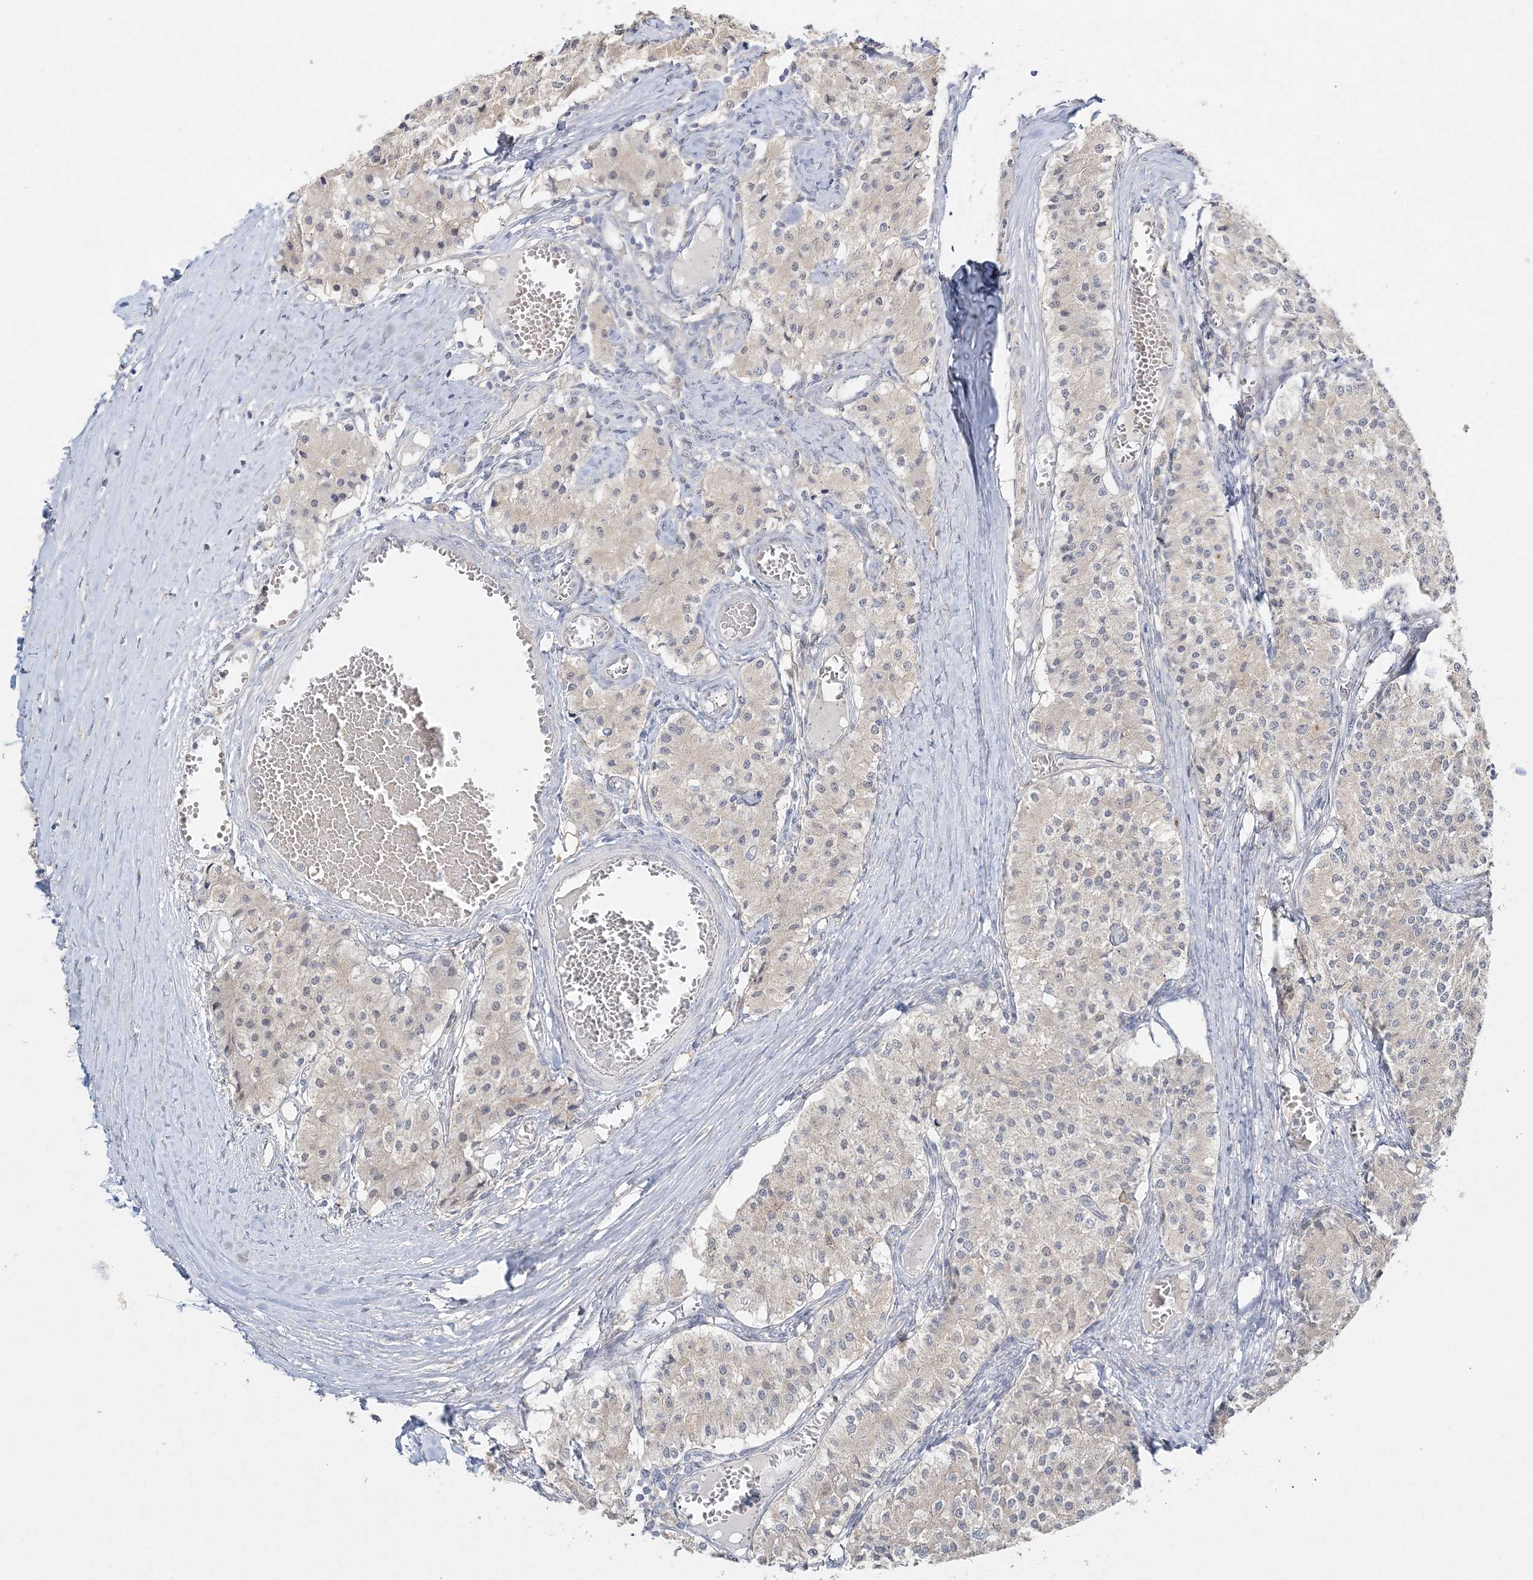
{"staining": {"intensity": "negative", "quantity": "none", "location": "none"}, "tissue": "carcinoid", "cell_type": "Tumor cells", "image_type": "cancer", "snomed": [{"axis": "morphology", "description": "Carcinoid, malignant, NOS"}, {"axis": "topography", "description": "Colon"}], "caption": "Tumor cells are negative for protein expression in human carcinoid (malignant).", "gene": "MAT2B", "patient": {"sex": "female", "age": 52}}